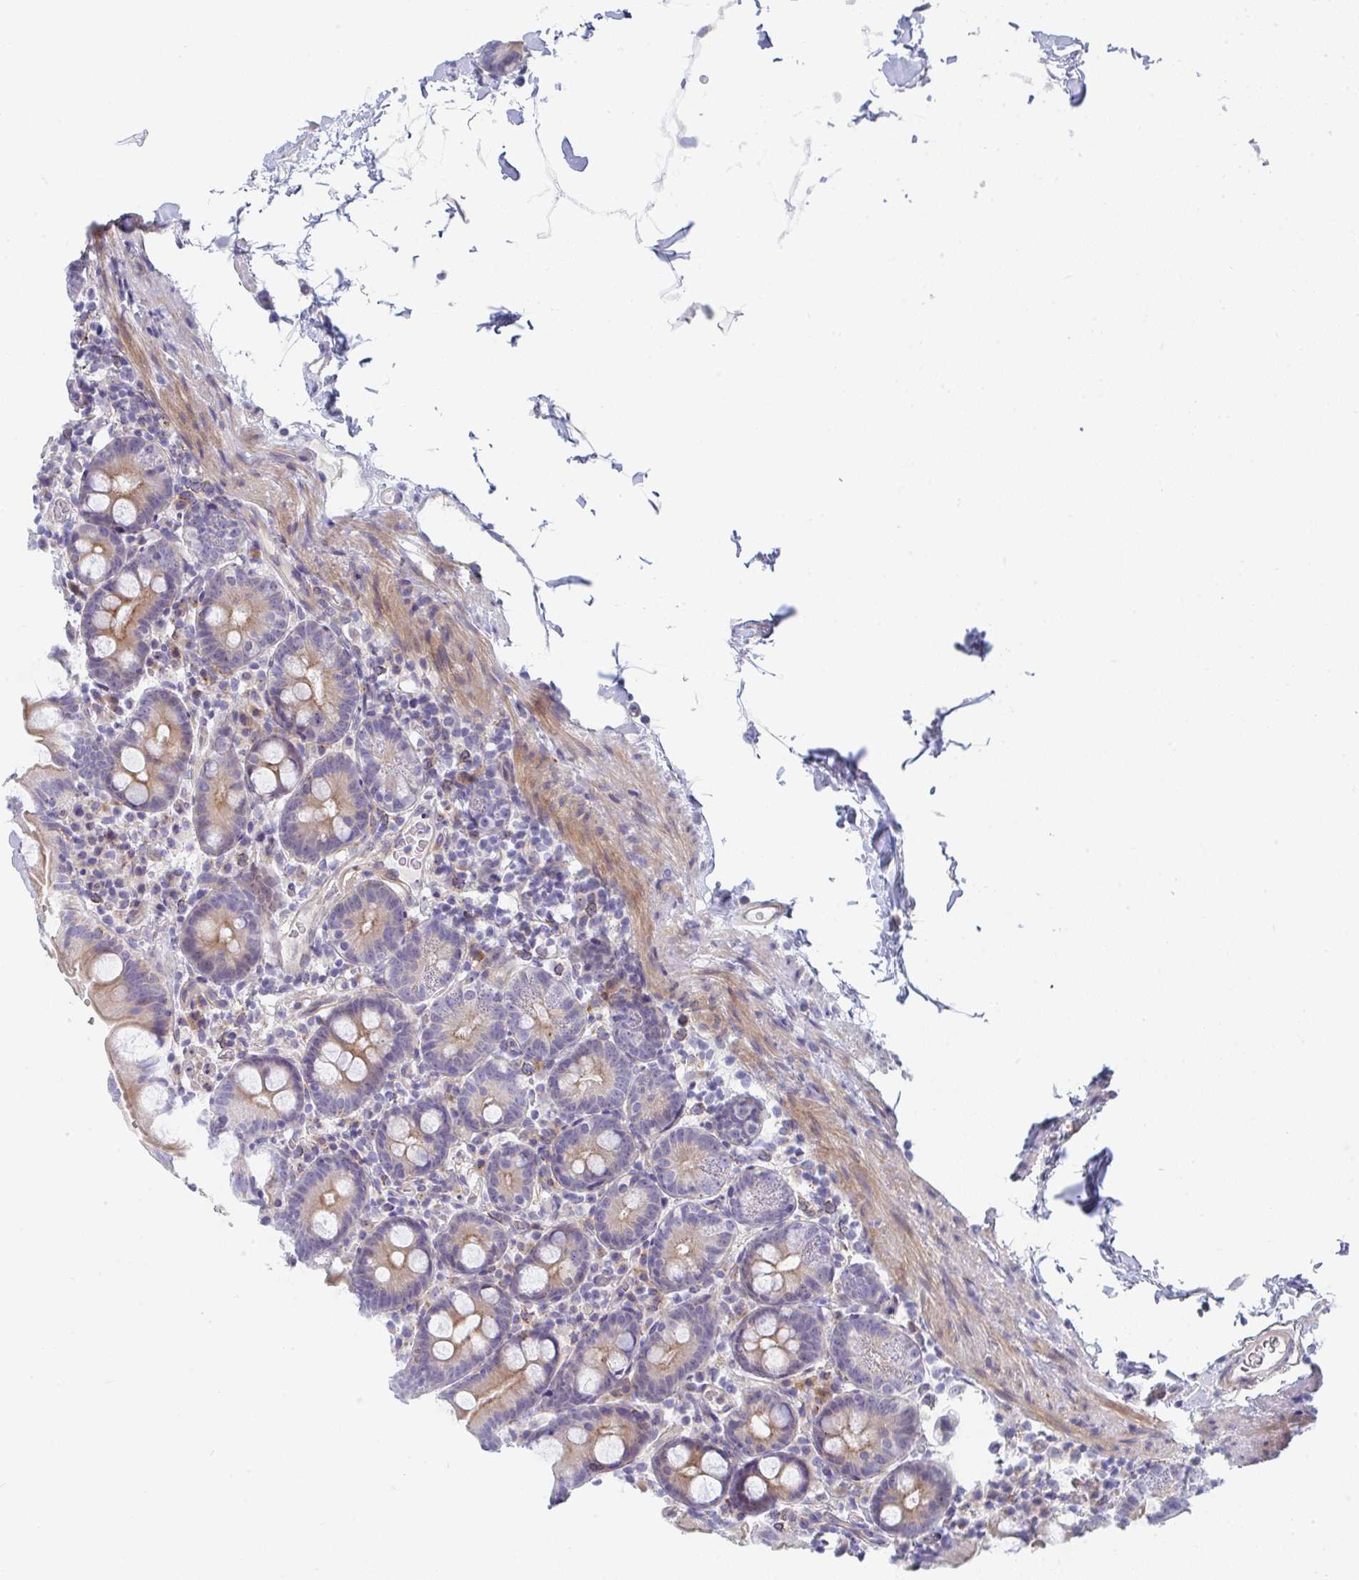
{"staining": {"intensity": "moderate", "quantity": ">75%", "location": "cytoplasmic/membranous"}, "tissue": "small intestine", "cell_type": "Glandular cells", "image_type": "normal", "snomed": [{"axis": "morphology", "description": "Normal tissue, NOS"}, {"axis": "topography", "description": "Small intestine"}], "caption": "This is an image of IHC staining of normal small intestine, which shows moderate positivity in the cytoplasmic/membranous of glandular cells.", "gene": "KLHL33", "patient": {"sex": "female", "age": 68}}